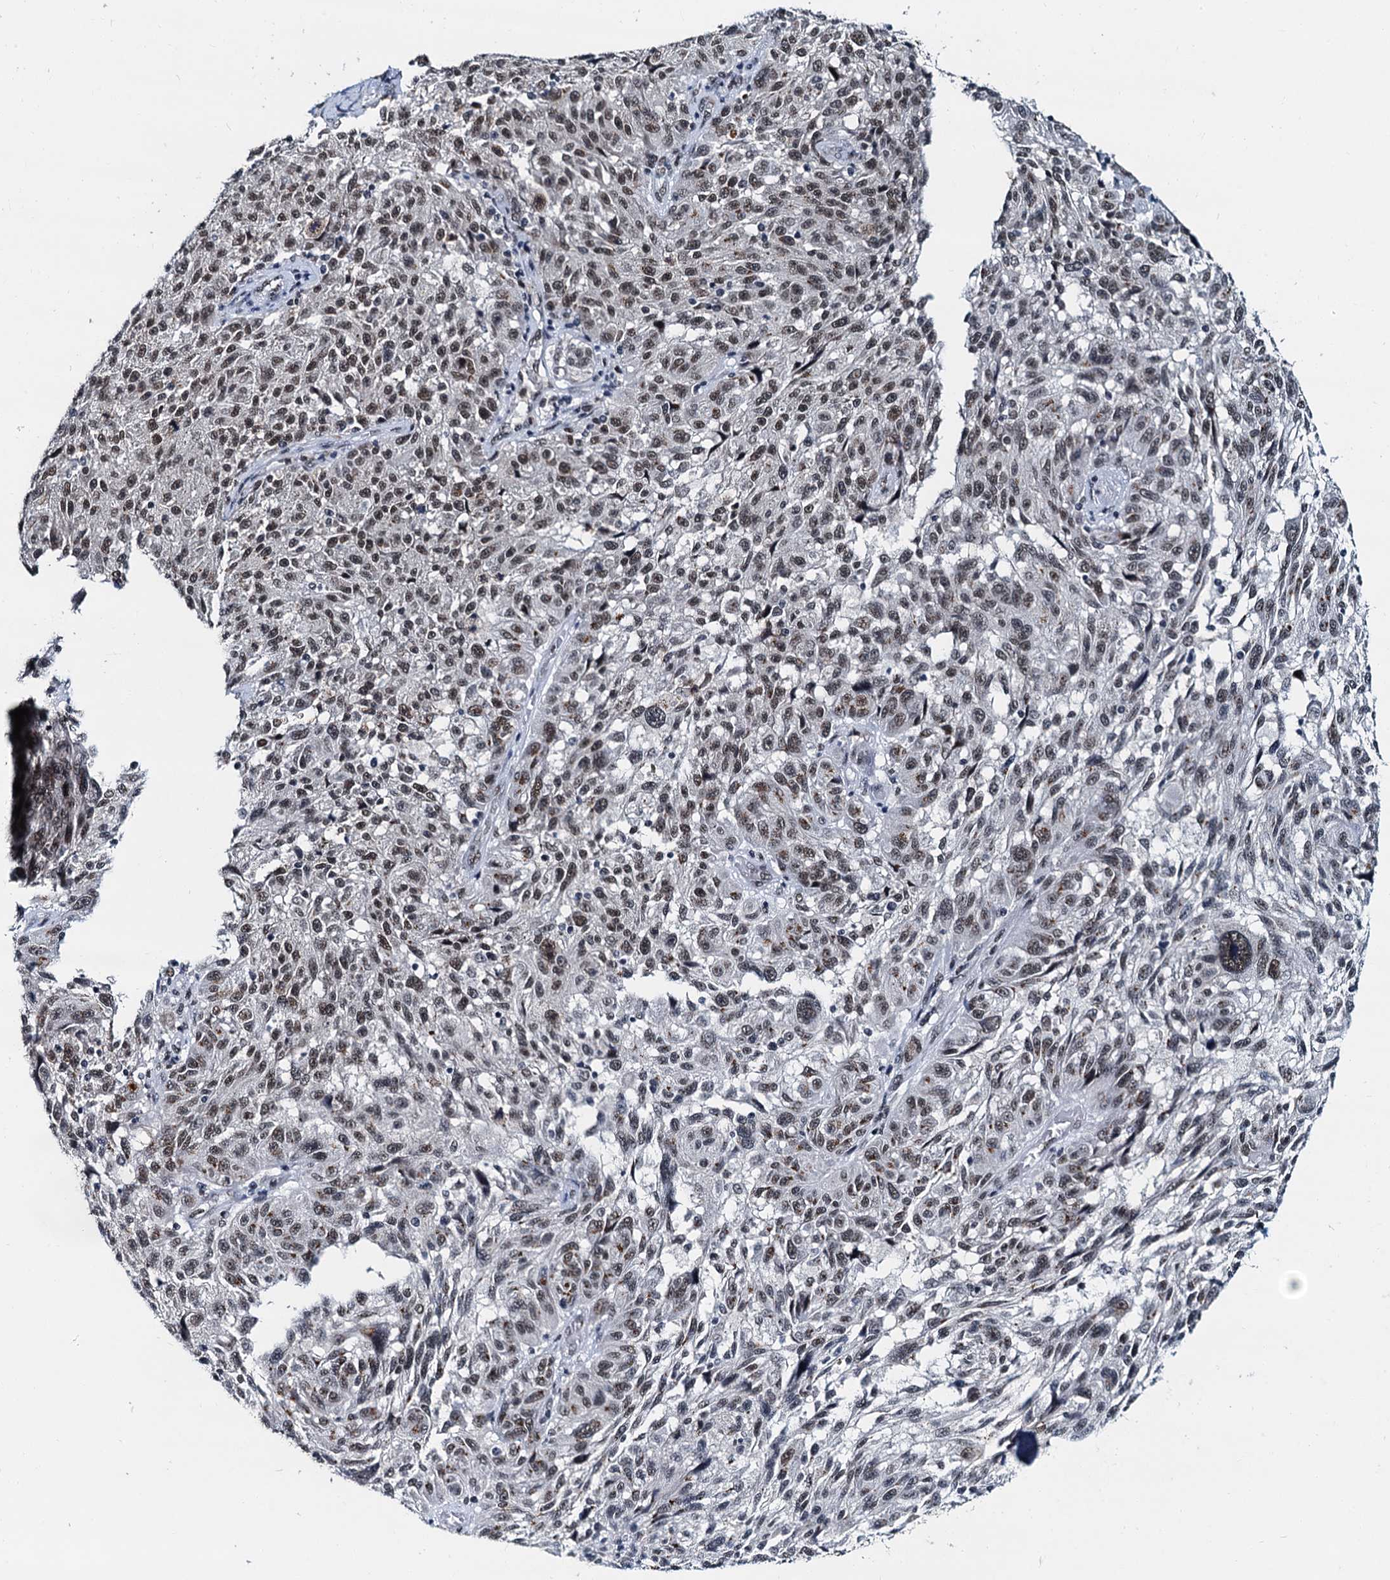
{"staining": {"intensity": "moderate", "quantity": ">75%", "location": "nuclear"}, "tissue": "melanoma", "cell_type": "Tumor cells", "image_type": "cancer", "snomed": [{"axis": "morphology", "description": "Malignant melanoma, NOS"}, {"axis": "topography", "description": "Skin"}], "caption": "Malignant melanoma was stained to show a protein in brown. There is medium levels of moderate nuclear positivity in approximately >75% of tumor cells.", "gene": "SNRPD1", "patient": {"sex": "male", "age": 53}}